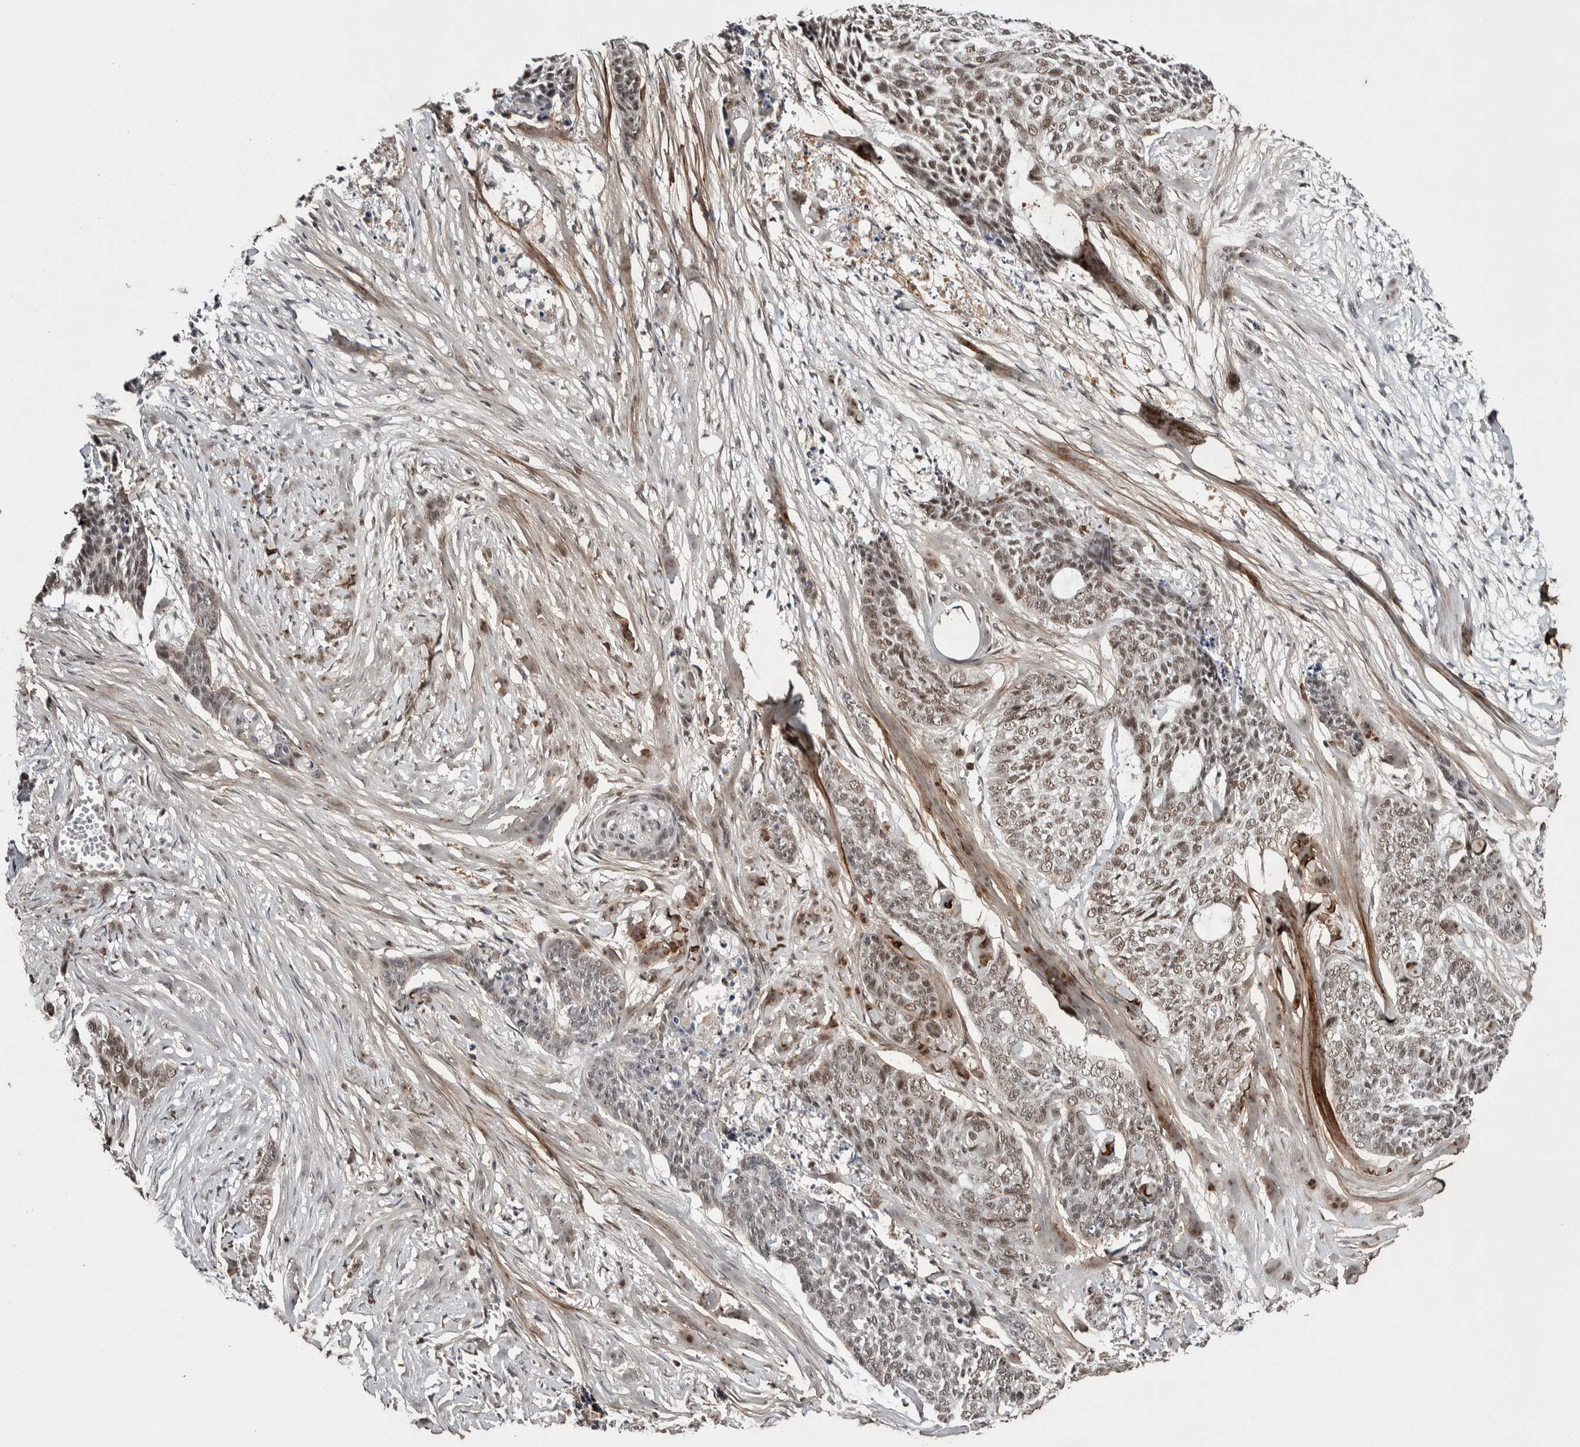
{"staining": {"intensity": "moderate", "quantity": ">75%", "location": "nuclear"}, "tissue": "skin cancer", "cell_type": "Tumor cells", "image_type": "cancer", "snomed": [{"axis": "morphology", "description": "Basal cell carcinoma"}, {"axis": "topography", "description": "Skin"}], "caption": "A micrograph showing moderate nuclear staining in about >75% of tumor cells in basal cell carcinoma (skin), as visualized by brown immunohistochemical staining.", "gene": "ASPN", "patient": {"sex": "female", "age": 64}}